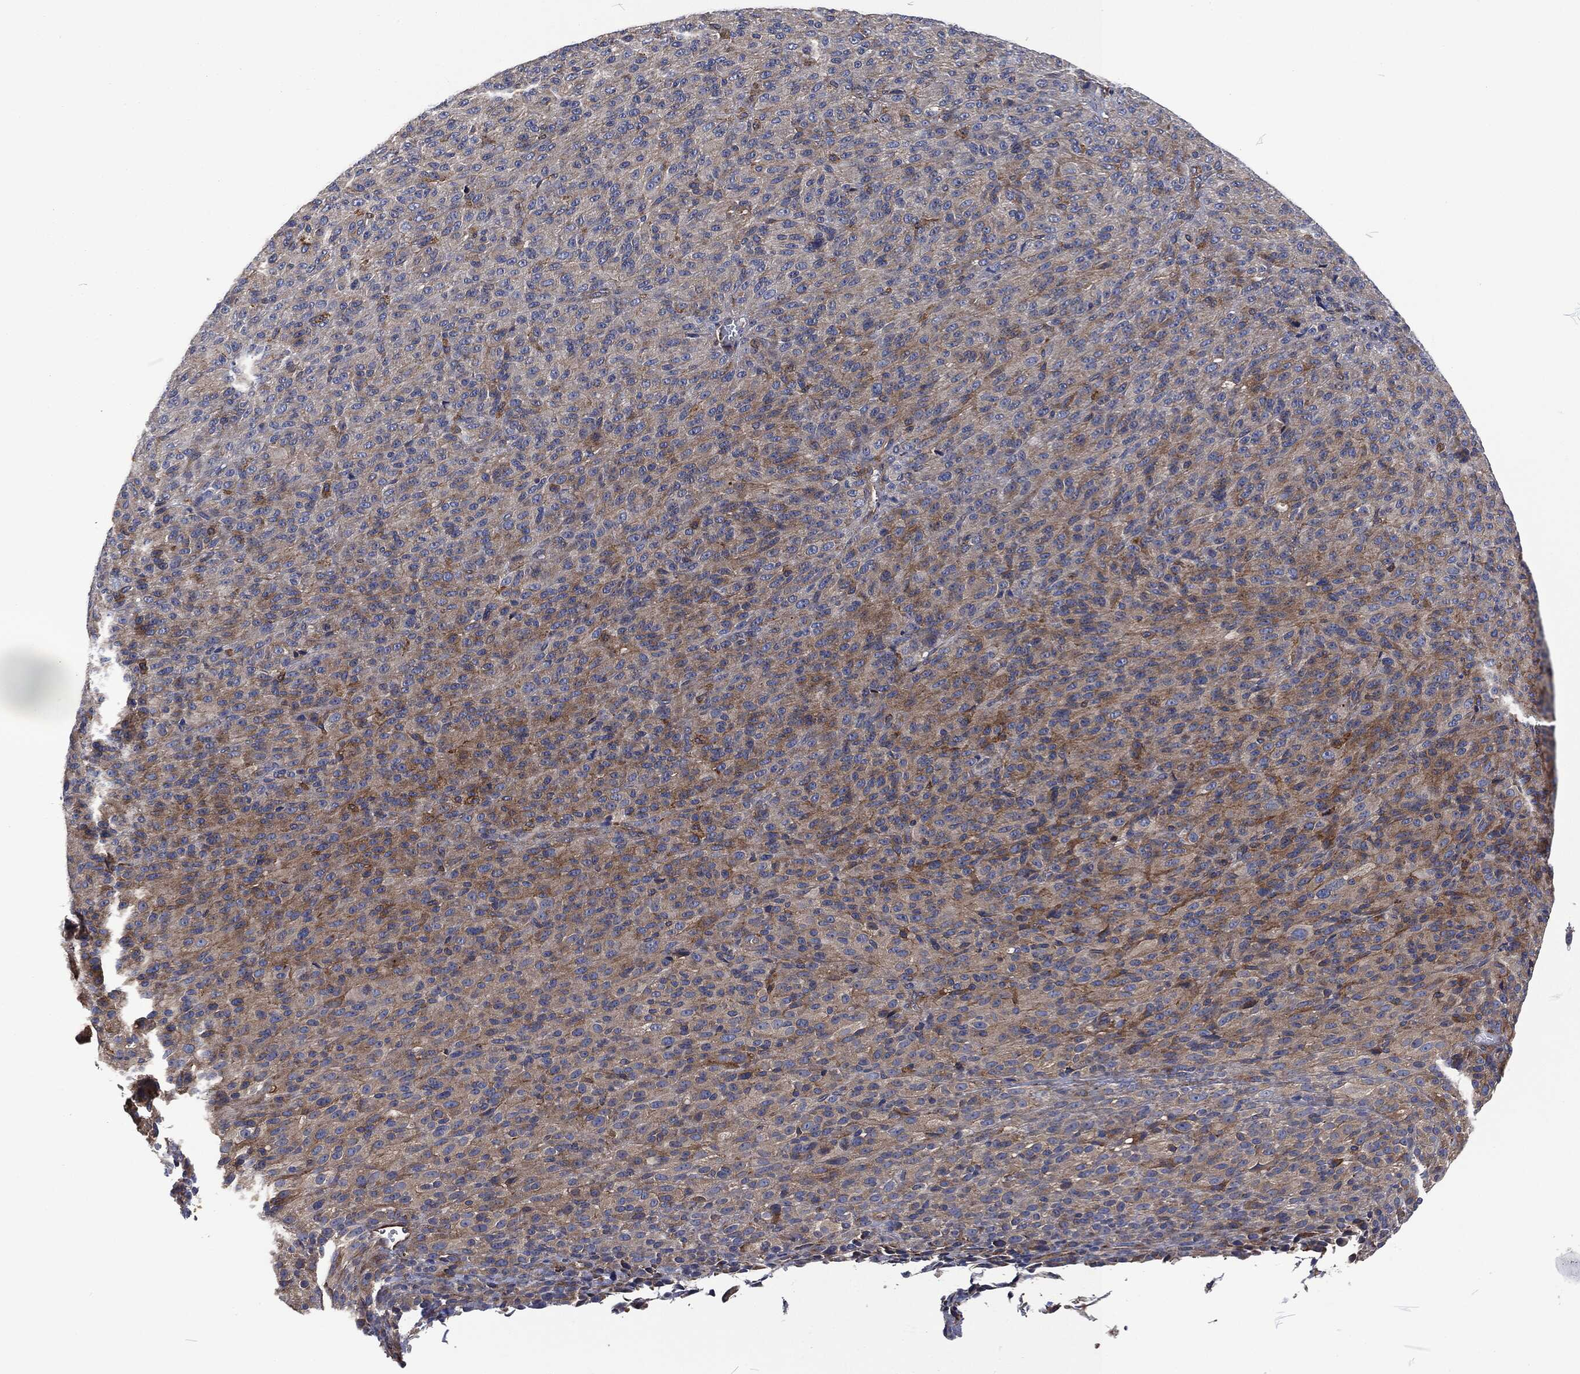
{"staining": {"intensity": "moderate", "quantity": "<25%", "location": "cytoplasmic/membranous"}, "tissue": "melanoma", "cell_type": "Tumor cells", "image_type": "cancer", "snomed": [{"axis": "morphology", "description": "Malignant melanoma, Metastatic site"}, {"axis": "topography", "description": "Brain"}], "caption": "Immunohistochemical staining of malignant melanoma (metastatic site) exhibits moderate cytoplasmic/membranous protein expression in about <25% of tumor cells.", "gene": "LGALS9", "patient": {"sex": "female", "age": 56}}